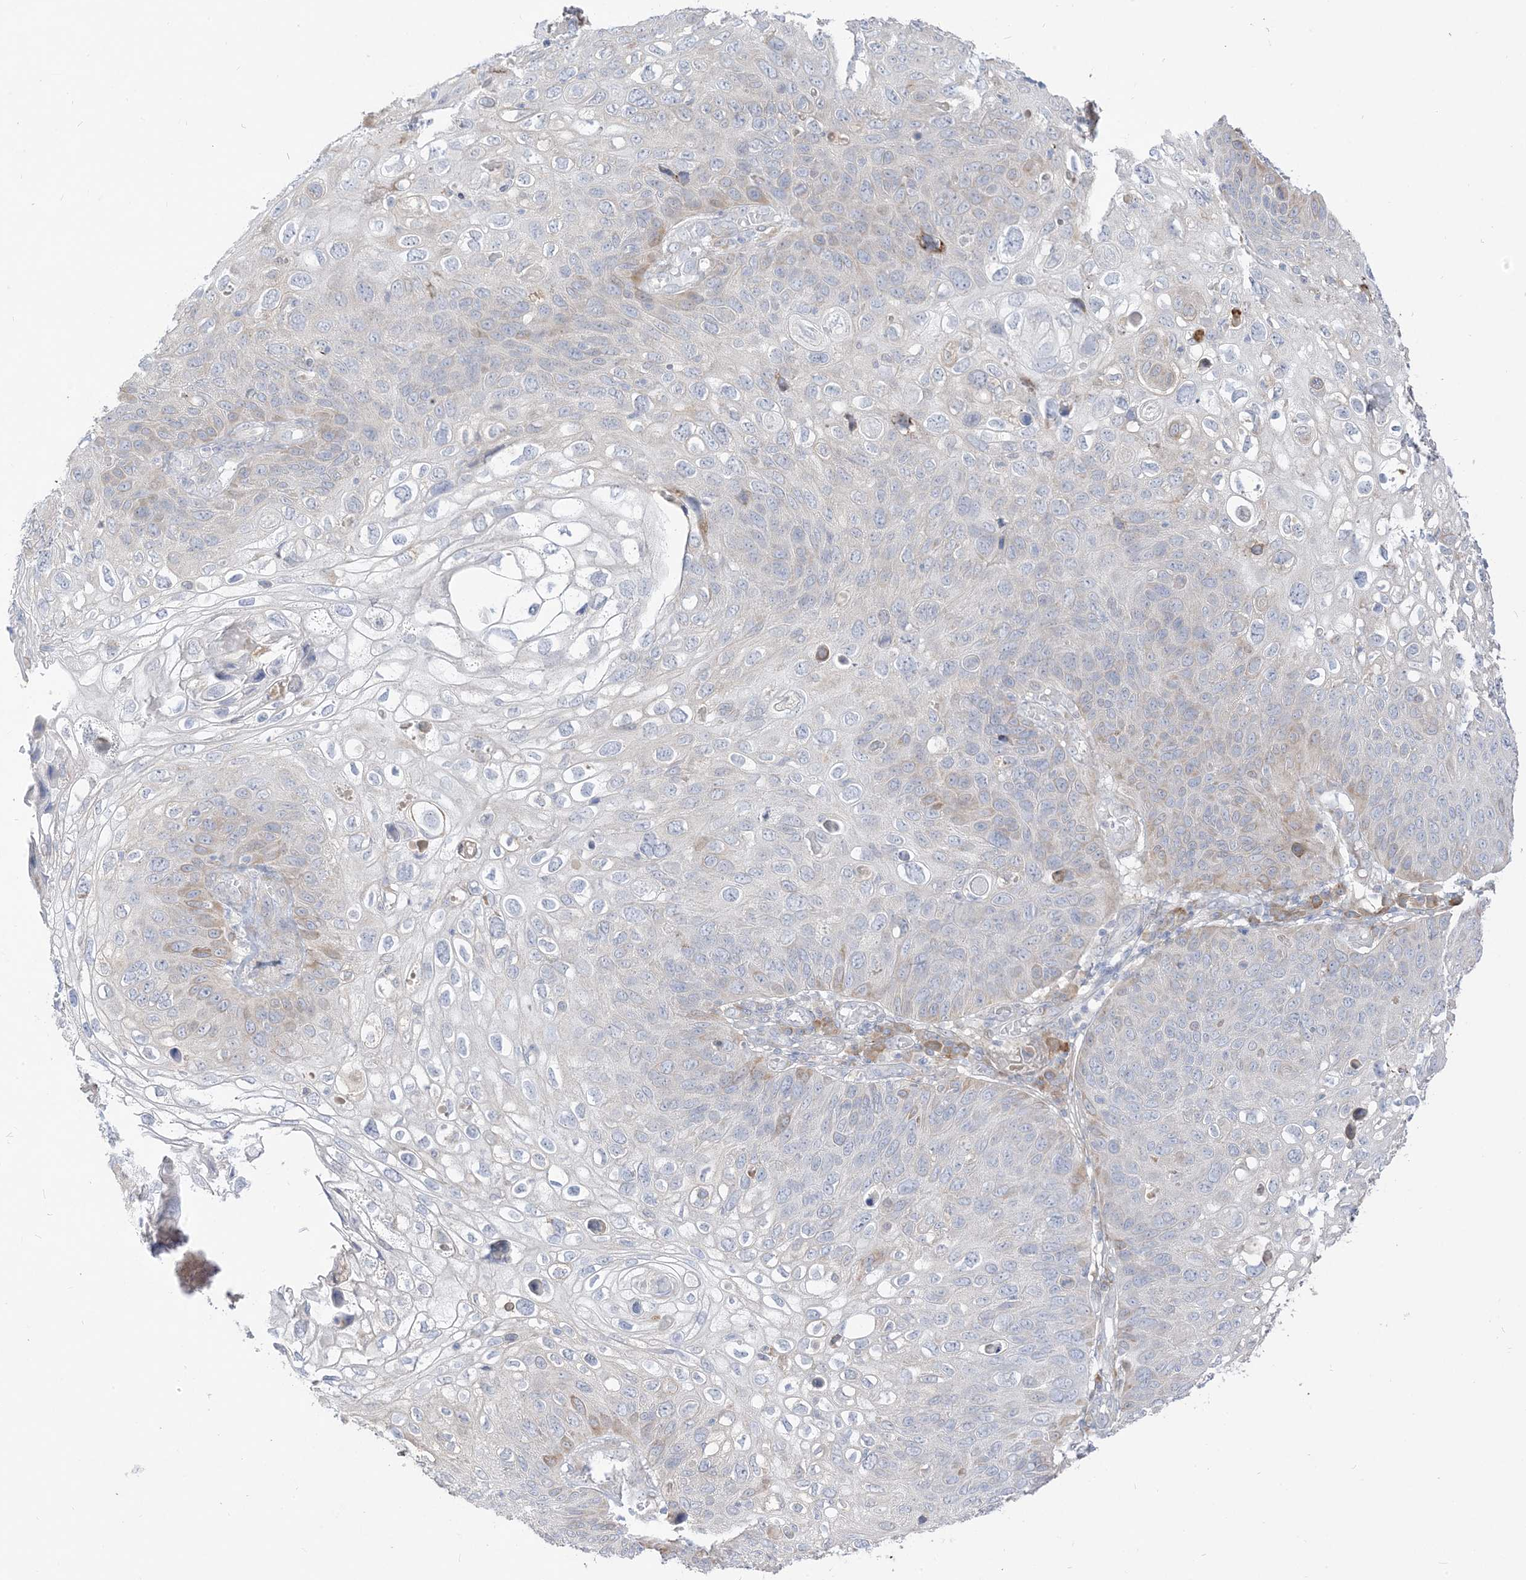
{"staining": {"intensity": "negative", "quantity": "none", "location": "none"}, "tissue": "skin cancer", "cell_type": "Tumor cells", "image_type": "cancer", "snomed": [{"axis": "morphology", "description": "Squamous cell carcinoma, NOS"}, {"axis": "topography", "description": "Skin"}], "caption": "Tumor cells are negative for brown protein staining in skin cancer (squamous cell carcinoma).", "gene": "LOXL3", "patient": {"sex": "female", "age": 90}}